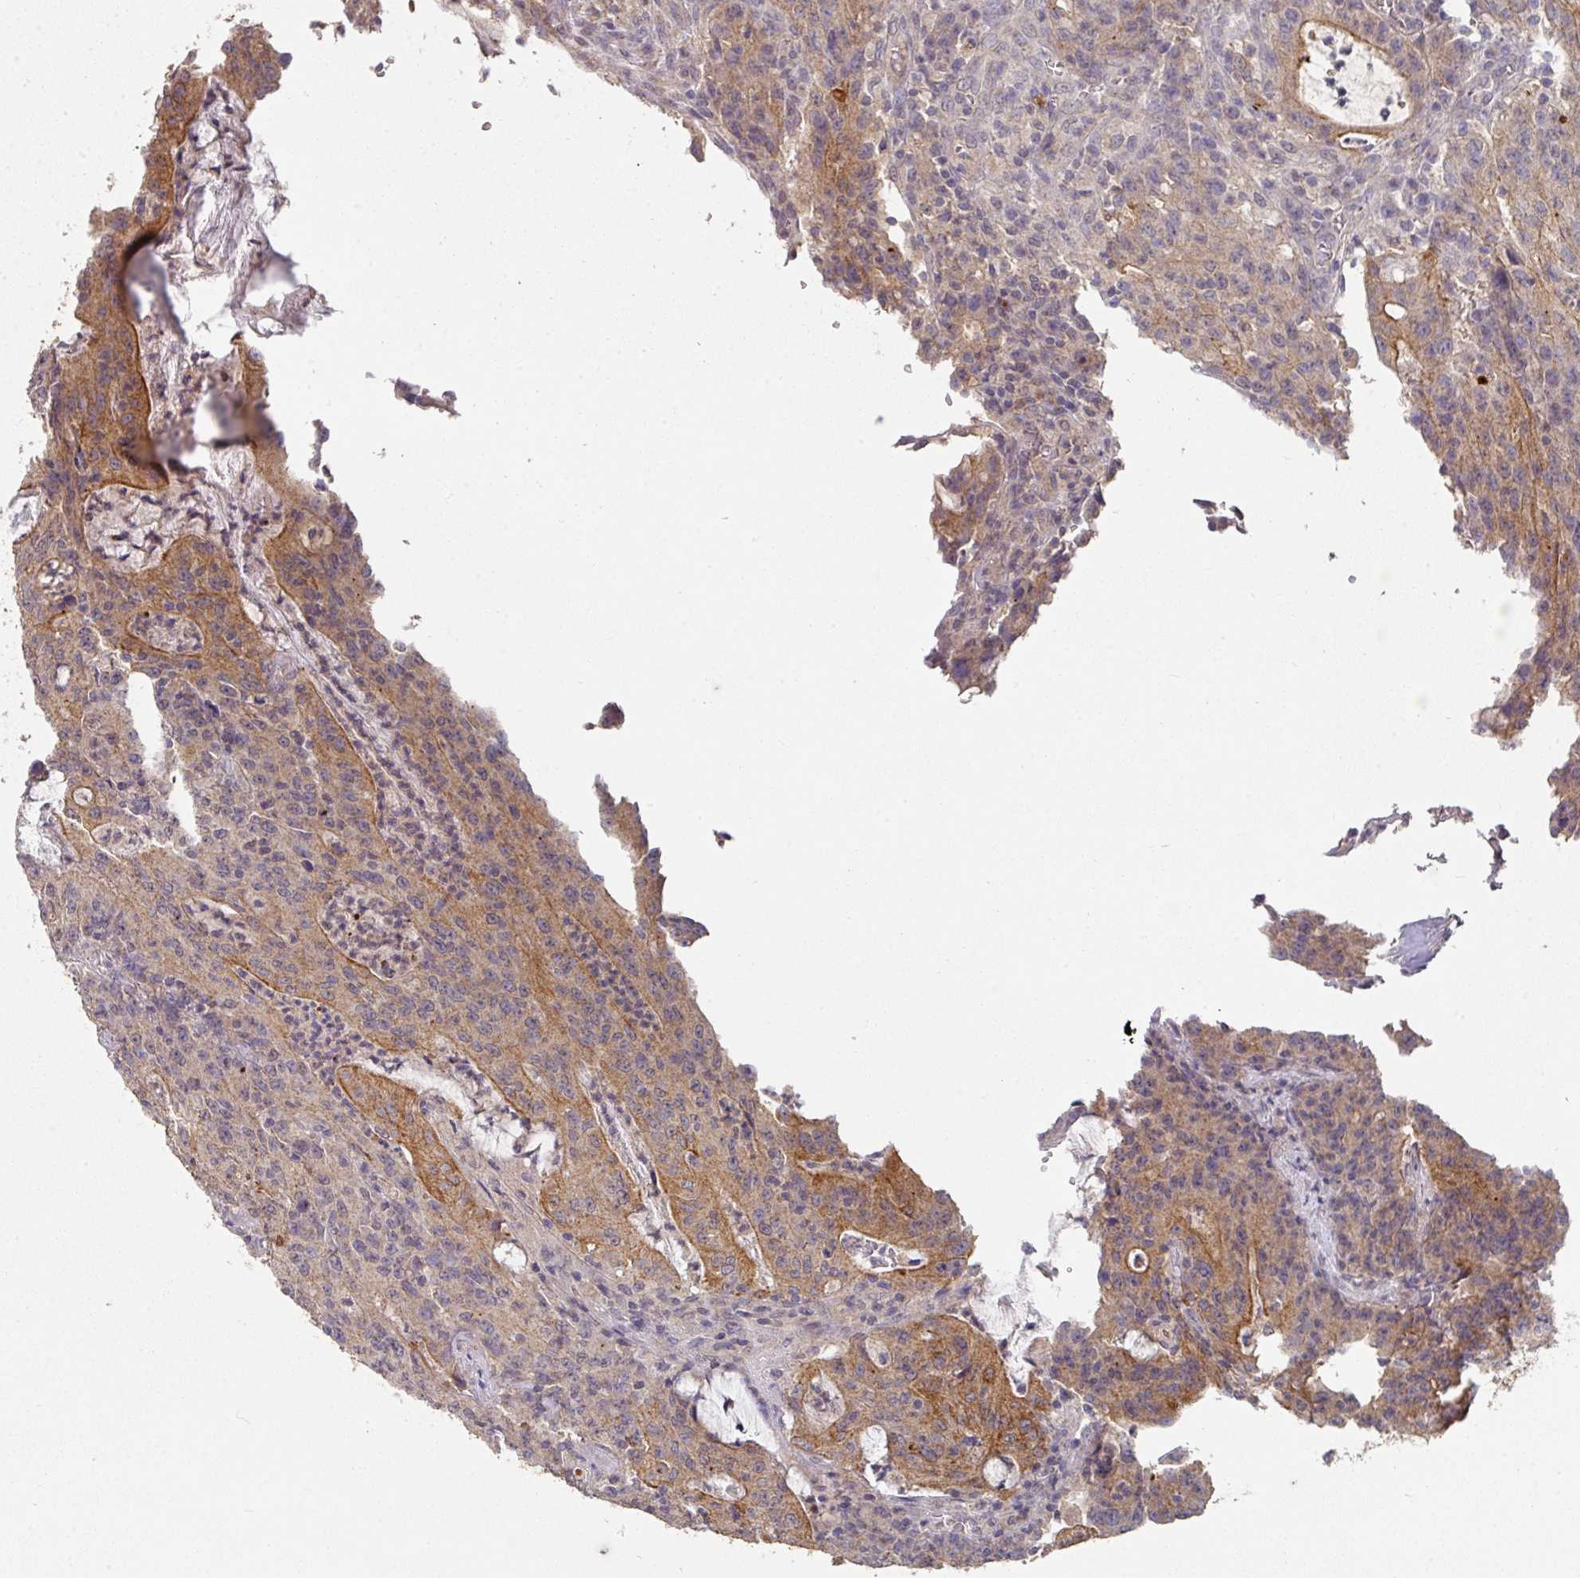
{"staining": {"intensity": "moderate", "quantity": "25%-75%", "location": "cytoplasmic/membranous"}, "tissue": "colorectal cancer", "cell_type": "Tumor cells", "image_type": "cancer", "snomed": [{"axis": "morphology", "description": "Adenocarcinoma, NOS"}, {"axis": "topography", "description": "Colon"}], "caption": "IHC of colorectal adenocarcinoma displays medium levels of moderate cytoplasmic/membranous positivity in about 25%-75% of tumor cells.", "gene": "EXTL3", "patient": {"sex": "male", "age": 83}}